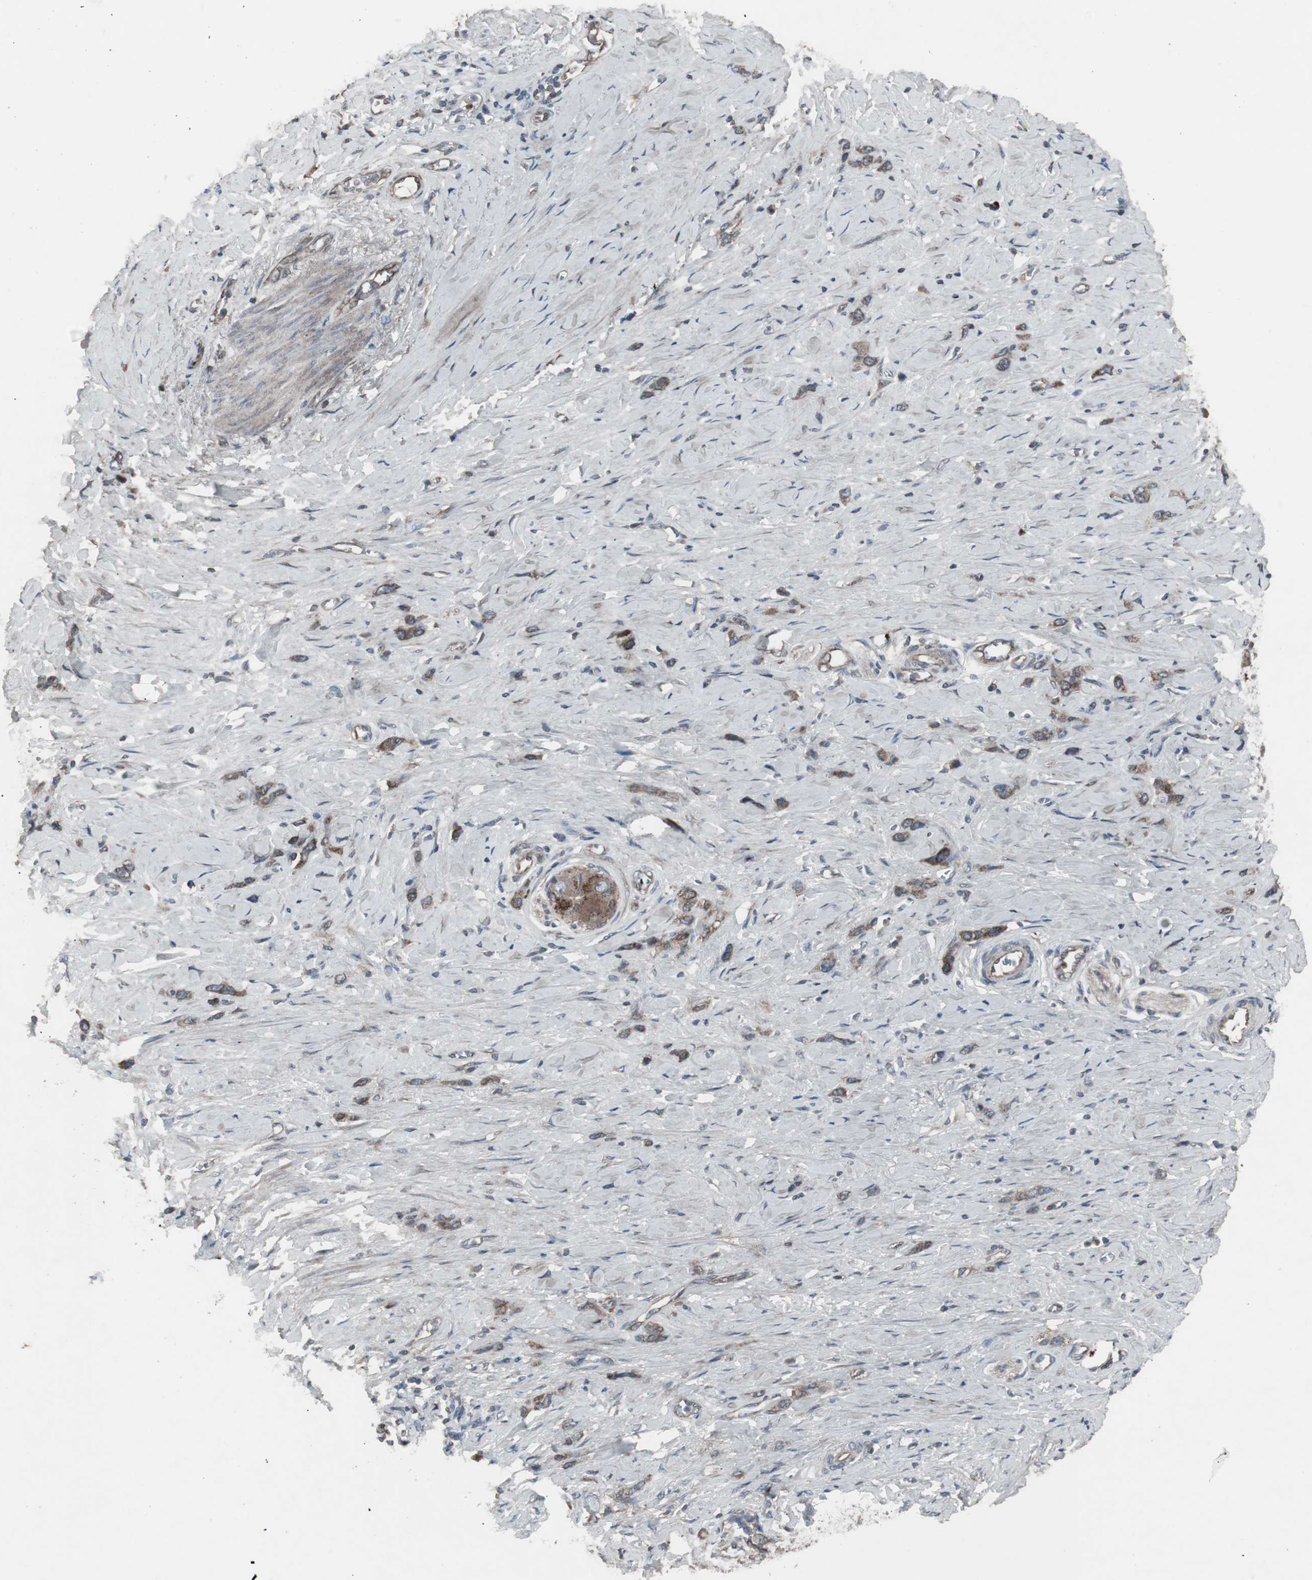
{"staining": {"intensity": "moderate", "quantity": ">75%", "location": "cytoplasmic/membranous"}, "tissue": "stomach cancer", "cell_type": "Tumor cells", "image_type": "cancer", "snomed": [{"axis": "morphology", "description": "Normal tissue, NOS"}, {"axis": "morphology", "description": "Adenocarcinoma, NOS"}, {"axis": "morphology", "description": "Adenocarcinoma, High grade"}, {"axis": "topography", "description": "Stomach, upper"}, {"axis": "topography", "description": "Stomach"}], "caption": "IHC of adenocarcinoma (high-grade) (stomach) reveals medium levels of moderate cytoplasmic/membranous positivity in about >75% of tumor cells.", "gene": "SSTR2", "patient": {"sex": "female", "age": 65}}